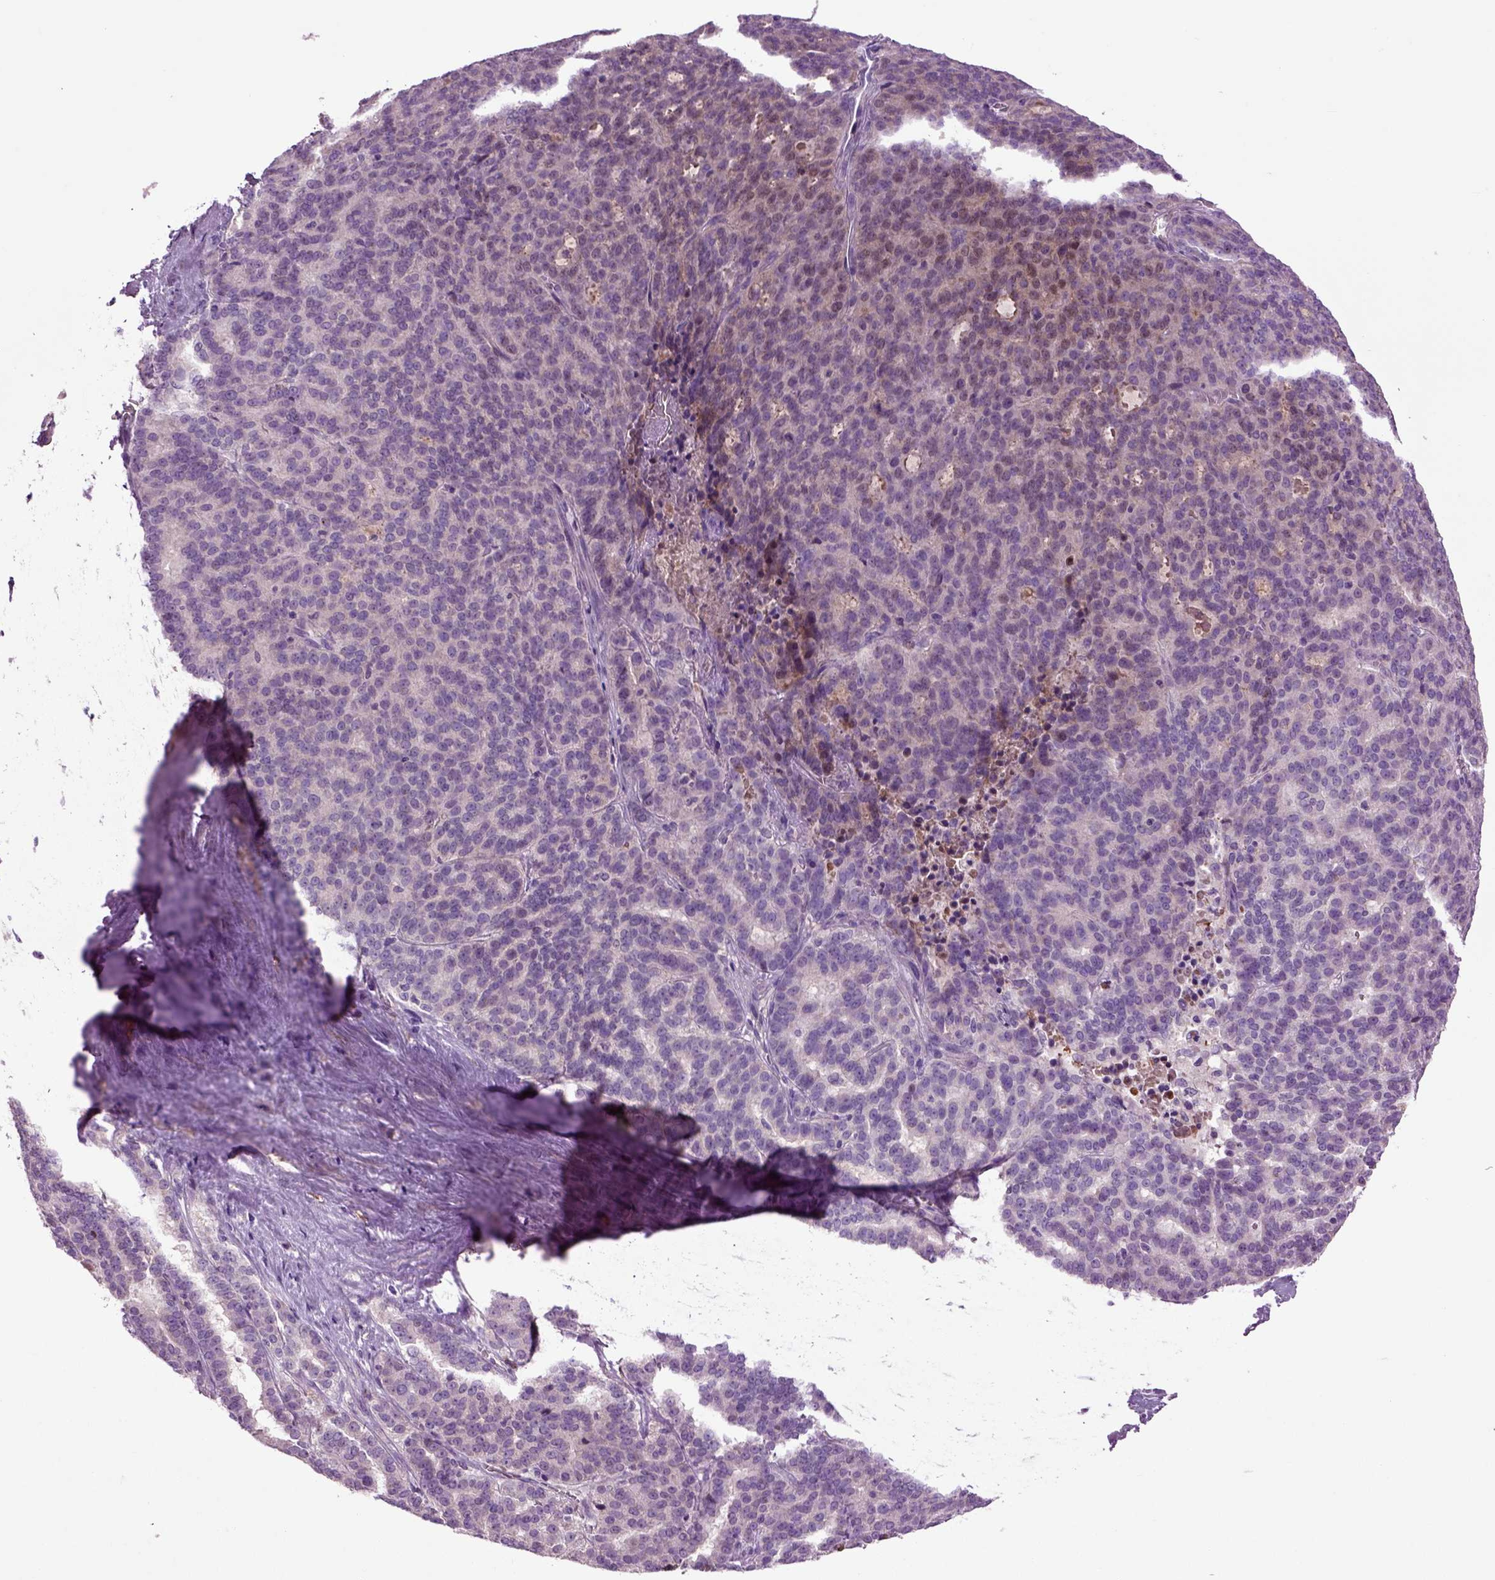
{"staining": {"intensity": "weak", "quantity": "<25%", "location": "cytoplasmic/membranous"}, "tissue": "liver cancer", "cell_type": "Tumor cells", "image_type": "cancer", "snomed": [{"axis": "morphology", "description": "Cholangiocarcinoma"}, {"axis": "topography", "description": "Liver"}], "caption": "Tumor cells are negative for brown protein staining in liver cancer.", "gene": "SPON1", "patient": {"sex": "female", "age": 47}}